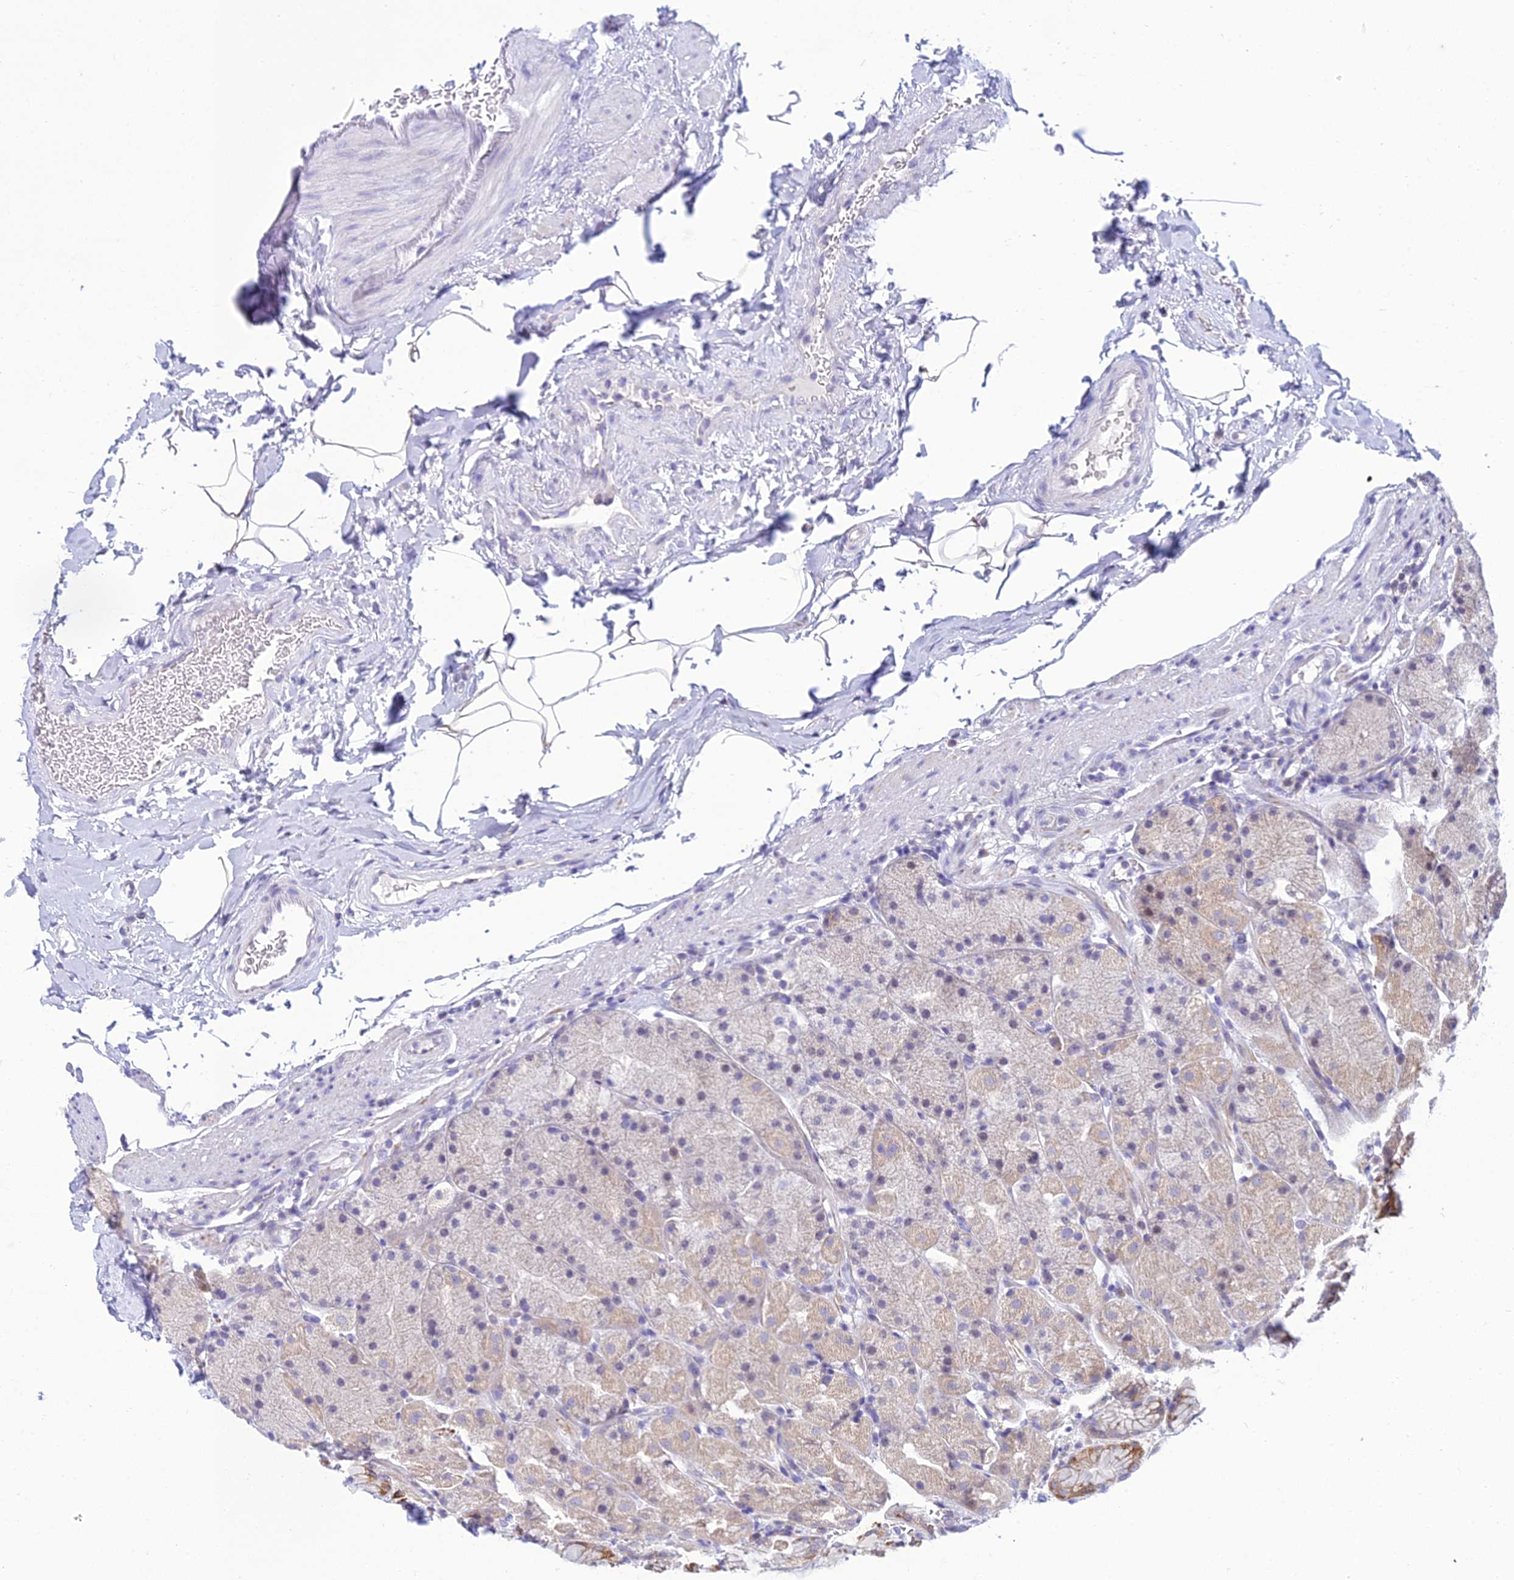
{"staining": {"intensity": "strong", "quantity": "<25%", "location": "cytoplasmic/membranous"}, "tissue": "stomach", "cell_type": "Glandular cells", "image_type": "normal", "snomed": [{"axis": "morphology", "description": "Normal tissue, NOS"}, {"axis": "topography", "description": "Stomach, upper"}, {"axis": "topography", "description": "Stomach, lower"}], "caption": "A photomicrograph of human stomach stained for a protein exhibits strong cytoplasmic/membranous brown staining in glandular cells.", "gene": "ZMIZ1", "patient": {"sex": "male", "age": 67}}